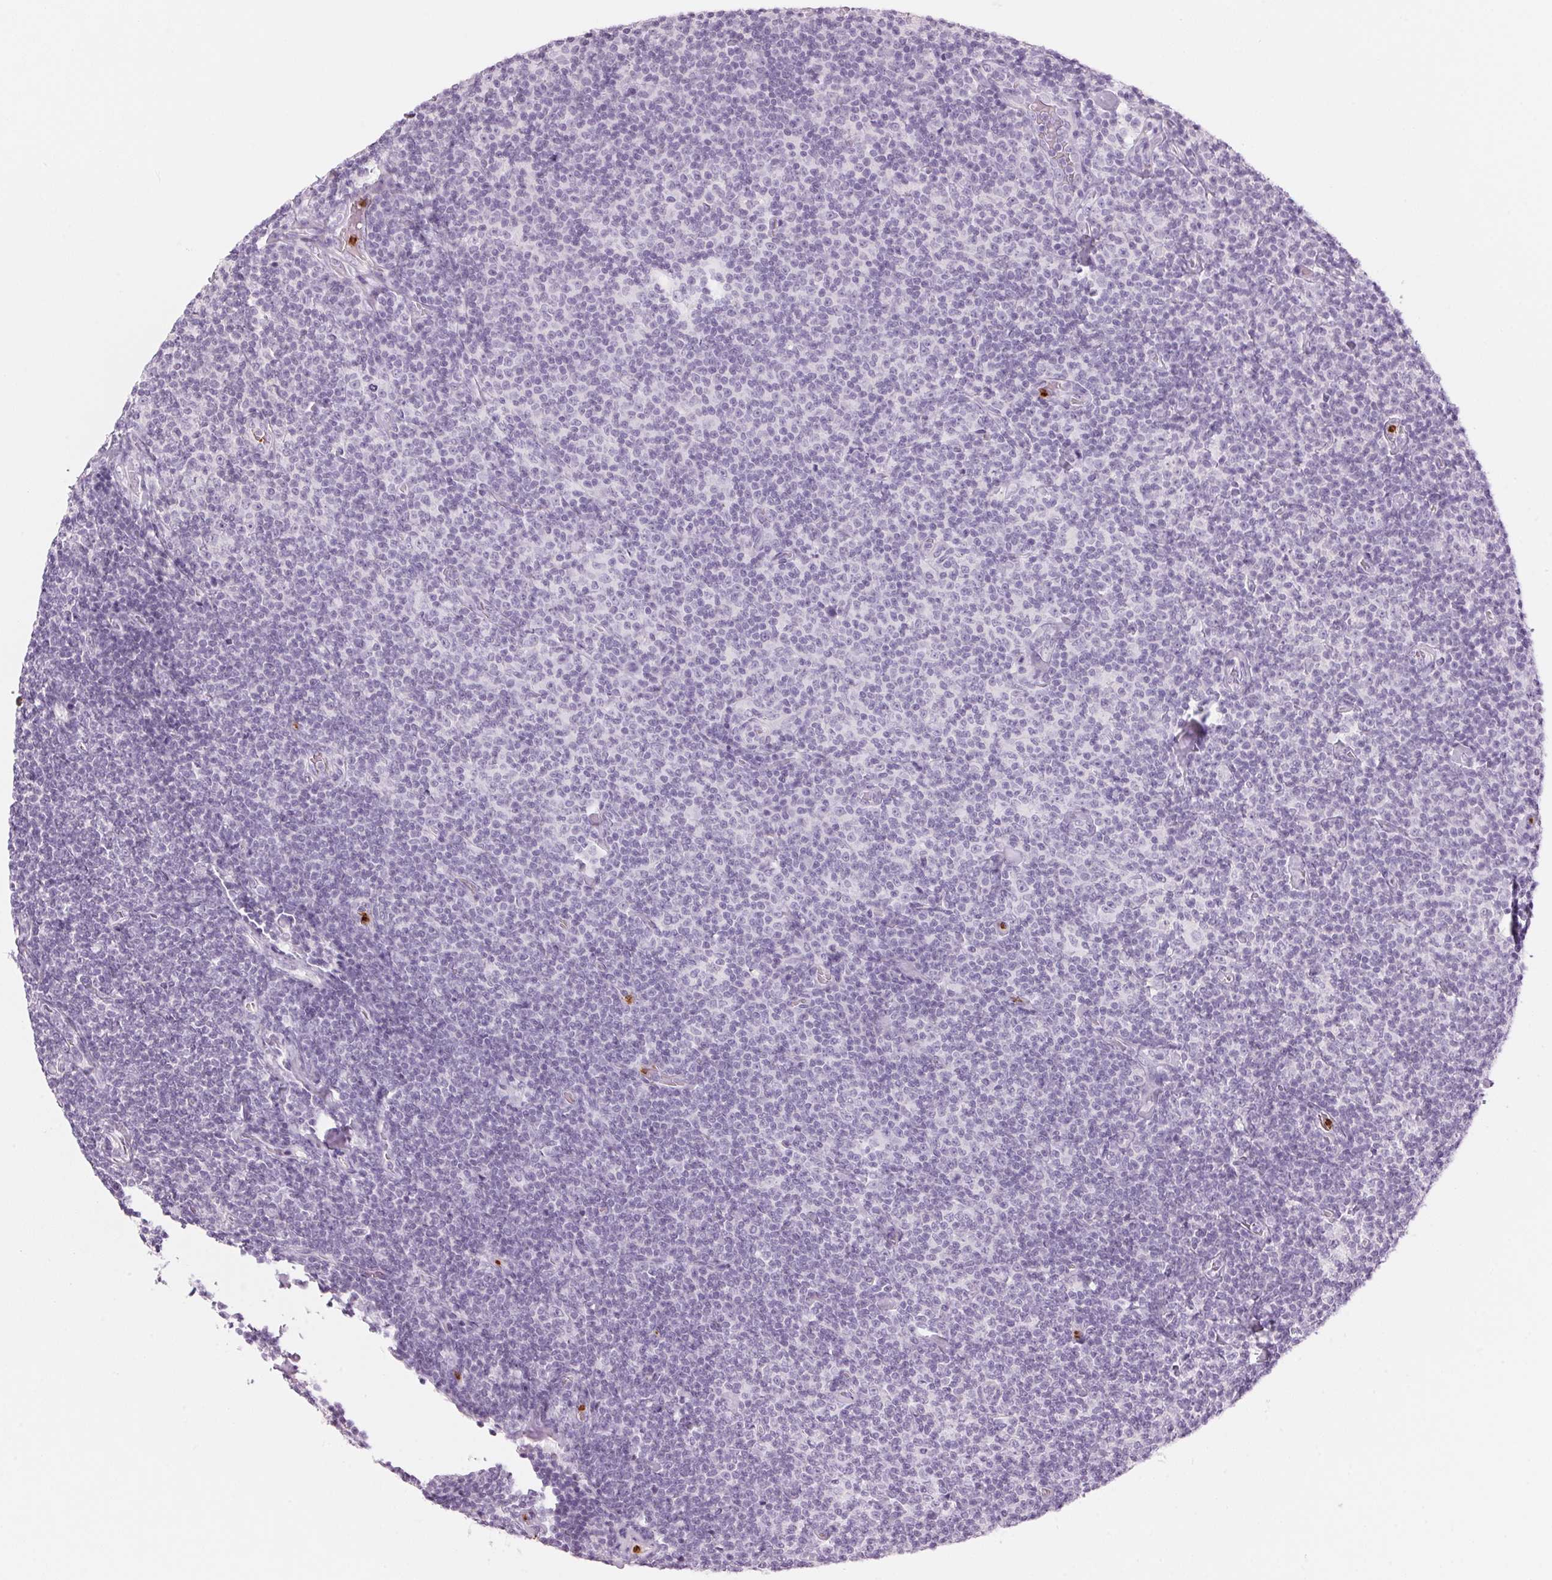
{"staining": {"intensity": "negative", "quantity": "none", "location": "none"}, "tissue": "lymphoma", "cell_type": "Tumor cells", "image_type": "cancer", "snomed": [{"axis": "morphology", "description": "Malignant lymphoma, non-Hodgkin's type, Low grade"}, {"axis": "topography", "description": "Lymph node"}], "caption": "This is an immunohistochemistry (IHC) photomicrograph of human low-grade malignant lymphoma, non-Hodgkin's type. There is no staining in tumor cells.", "gene": "KLK7", "patient": {"sex": "male", "age": 81}}